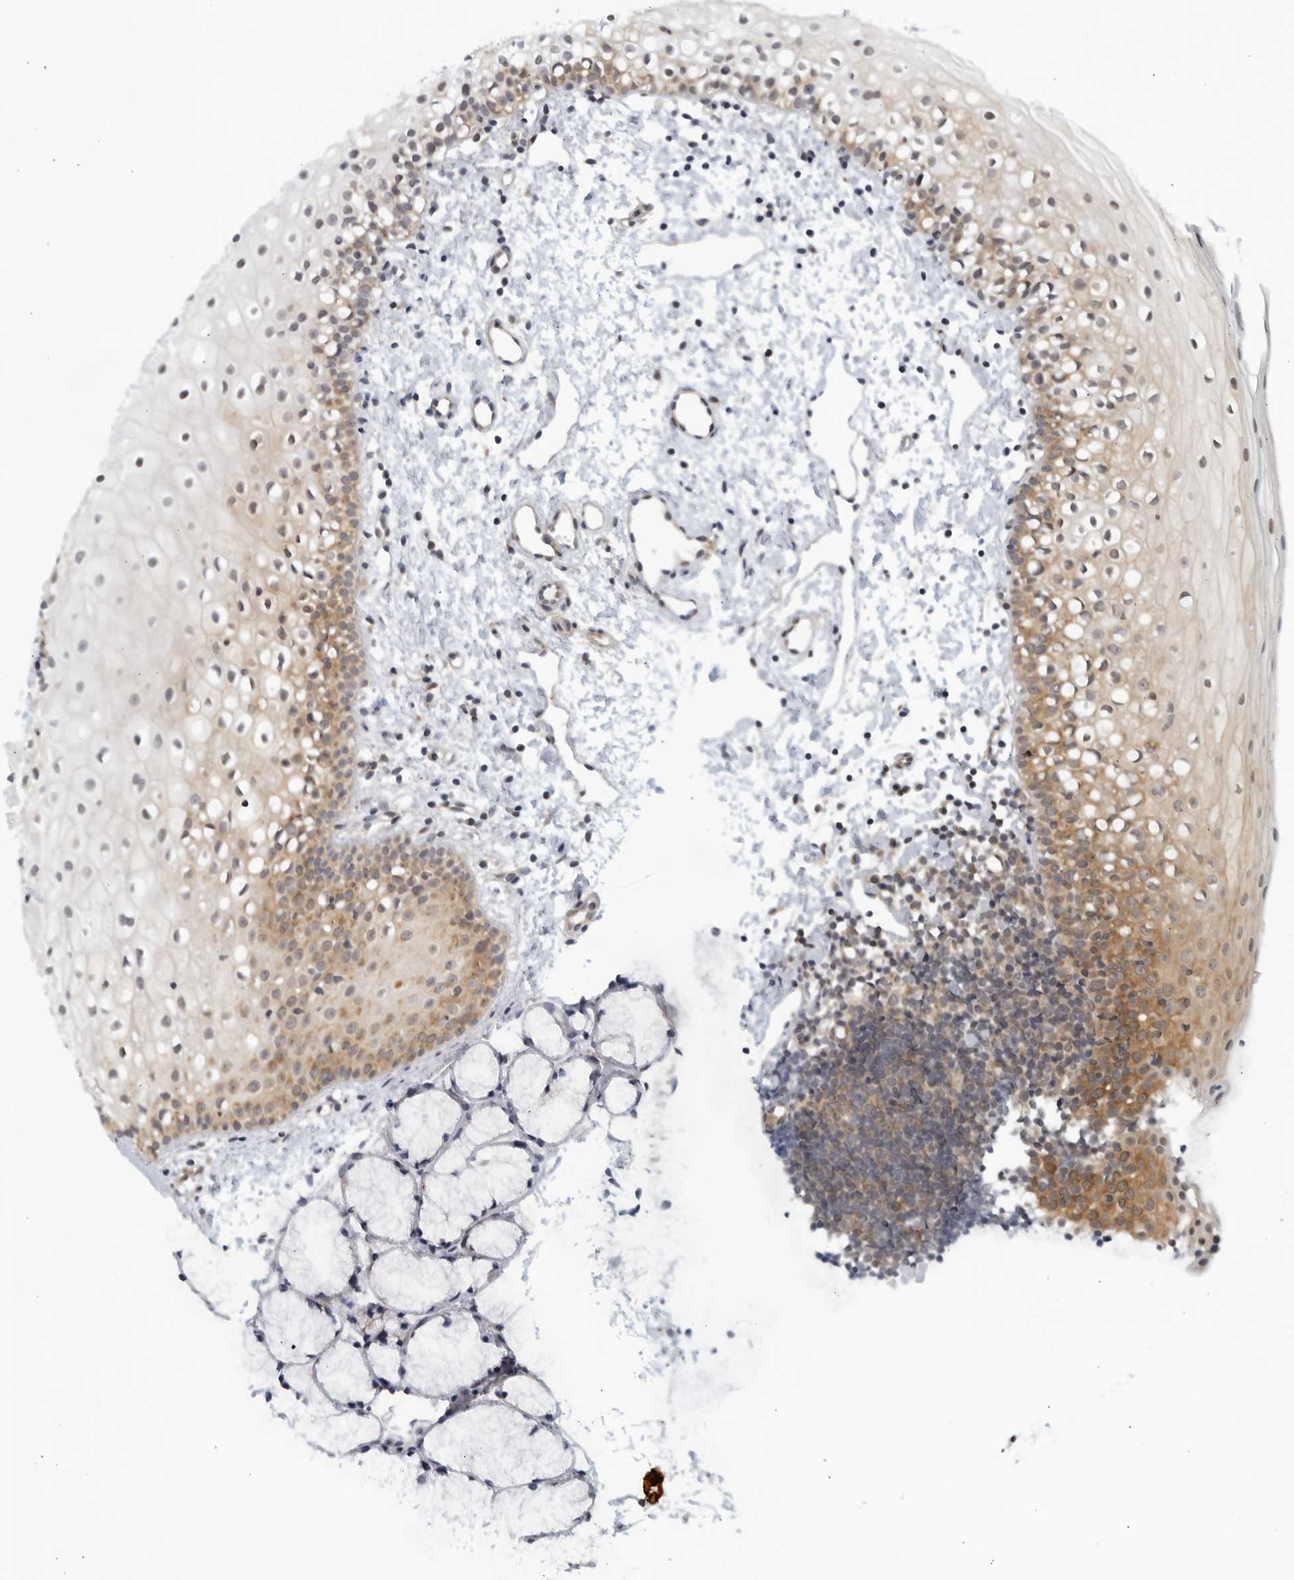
{"staining": {"intensity": "moderate", "quantity": "<25%", "location": "cytoplasmic/membranous"}, "tissue": "oral mucosa", "cell_type": "Squamous epithelial cells", "image_type": "normal", "snomed": [{"axis": "morphology", "description": "Normal tissue, NOS"}, {"axis": "topography", "description": "Oral tissue"}], "caption": "Oral mucosa stained with DAB immunohistochemistry (IHC) demonstrates low levels of moderate cytoplasmic/membranous positivity in approximately <25% of squamous epithelial cells.", "gene": "RC3H1", "patient": {"sex": "male", "age": 28}}